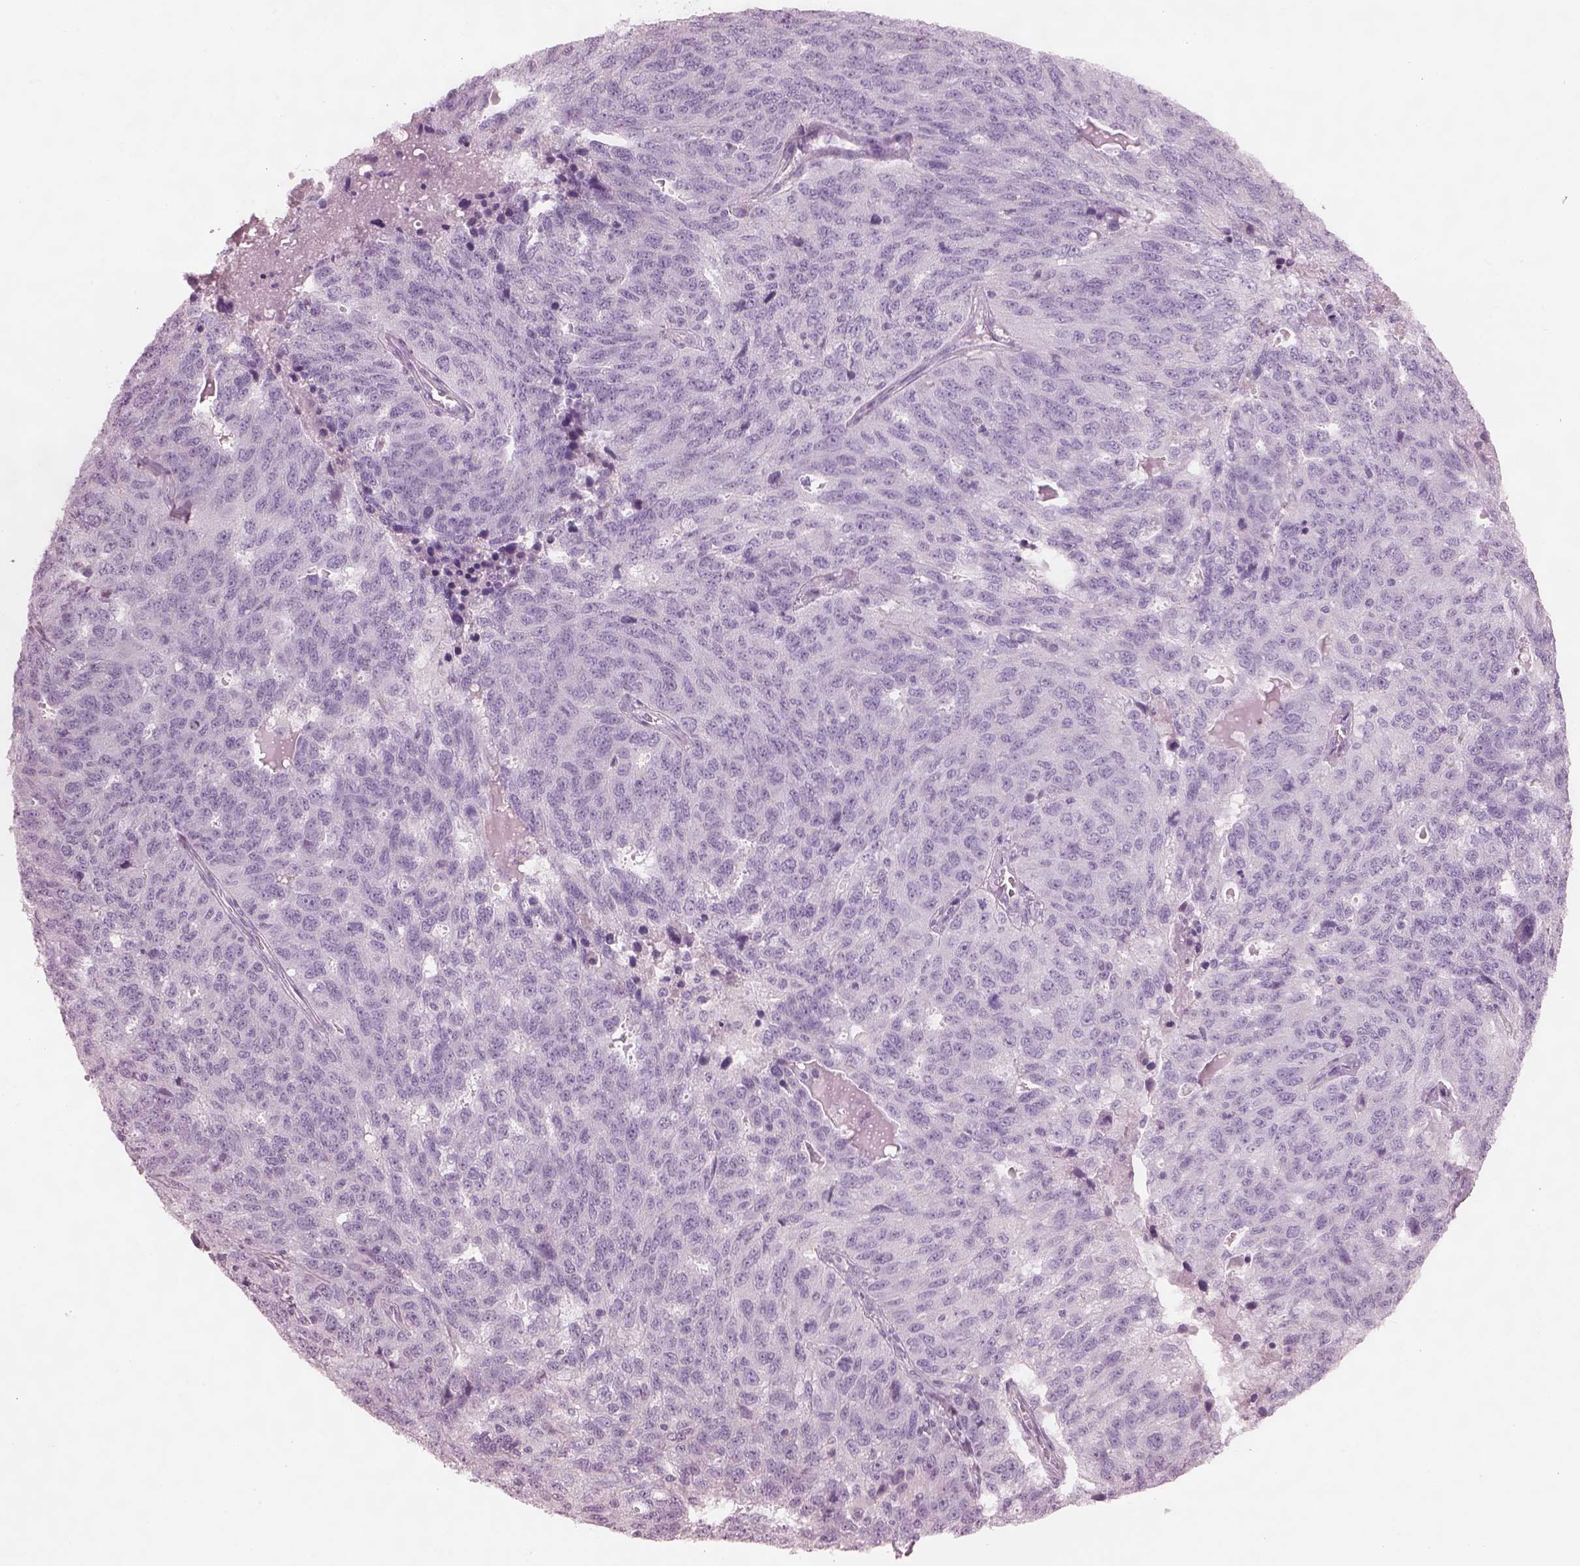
{"staining": {"intensity": "negative", "quantity": "none", "location": "none"}, "tissue": "ovarian cancer", "cell_type": "Tumor cells", "image_type": "cancer", "snomed": [{"axis": "morphology", "description": "Cystadenocarcinoma, serous, NOS"}, {"axis": "topography", "description": "Ovary"}], "caption": "High power microscopy histopathology image of an immunohistochemistry micrograph of ovarian cancer, revealing no significant positivity in tumor cells. (Immunohistochemistry (ihc), brightfield microscopy, high magnification).", "gene": "PACRG", "patient": {"sex": "female", "age": 71}}